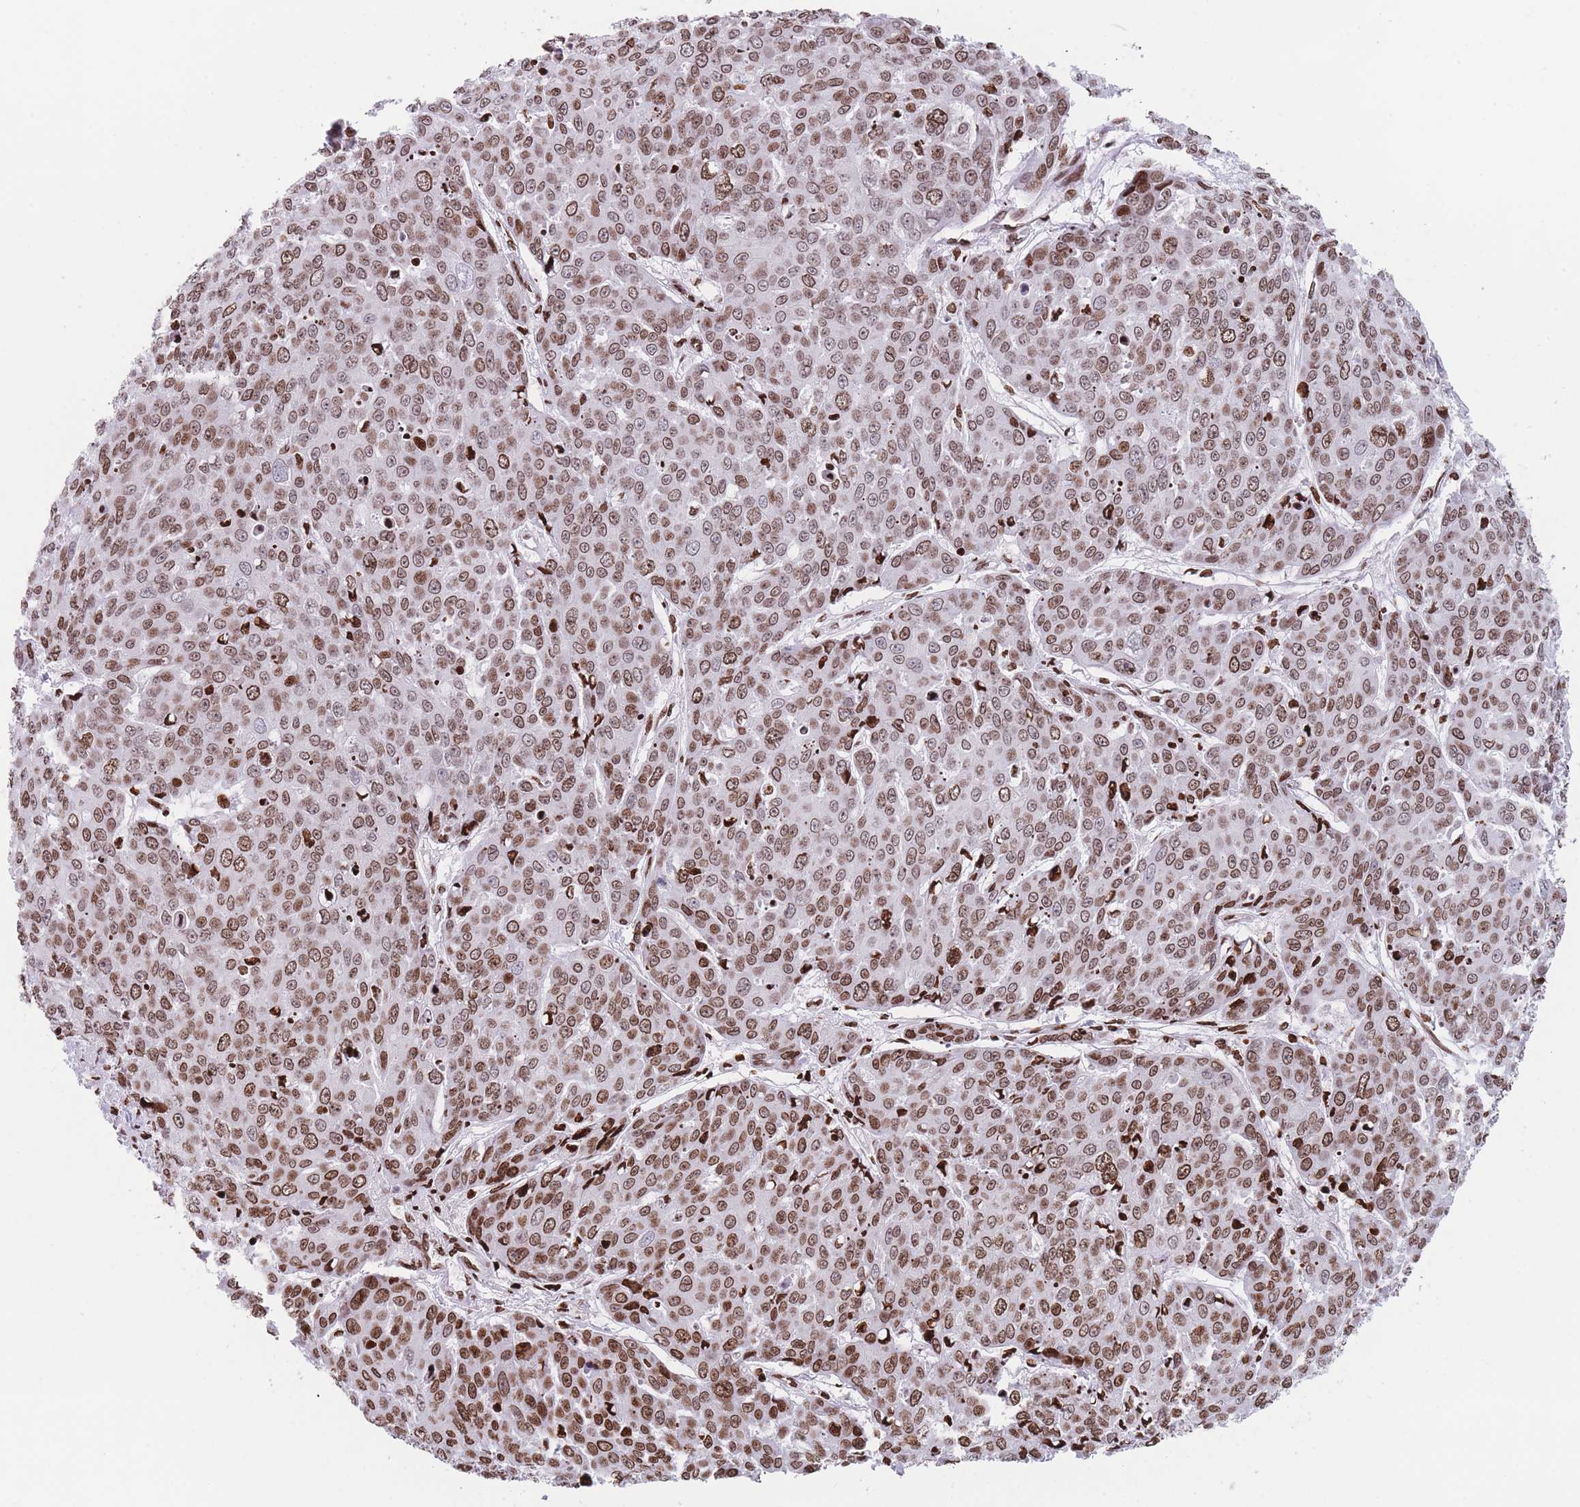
{"staining": {"intensity": "moderate", "quantity": ">75%", "location": "nuclear"}, "tissue": "skin cancer", "cell_type": "Tumor cells", "image_type": "cancer", "snomed": [{"axis": "morphology", "description": "Squamous cell carcinoma, NOS"}, {"axis": "topography", "description": "Skin"}], "caption": "Squamous cell carcinoma (skin) stained with DAB IHC exhibits medium levels of moderate nuclear staining in about >75% of tumor cells.", "gene": "AK9", "patient": {"sex": "male", "age": 71}}